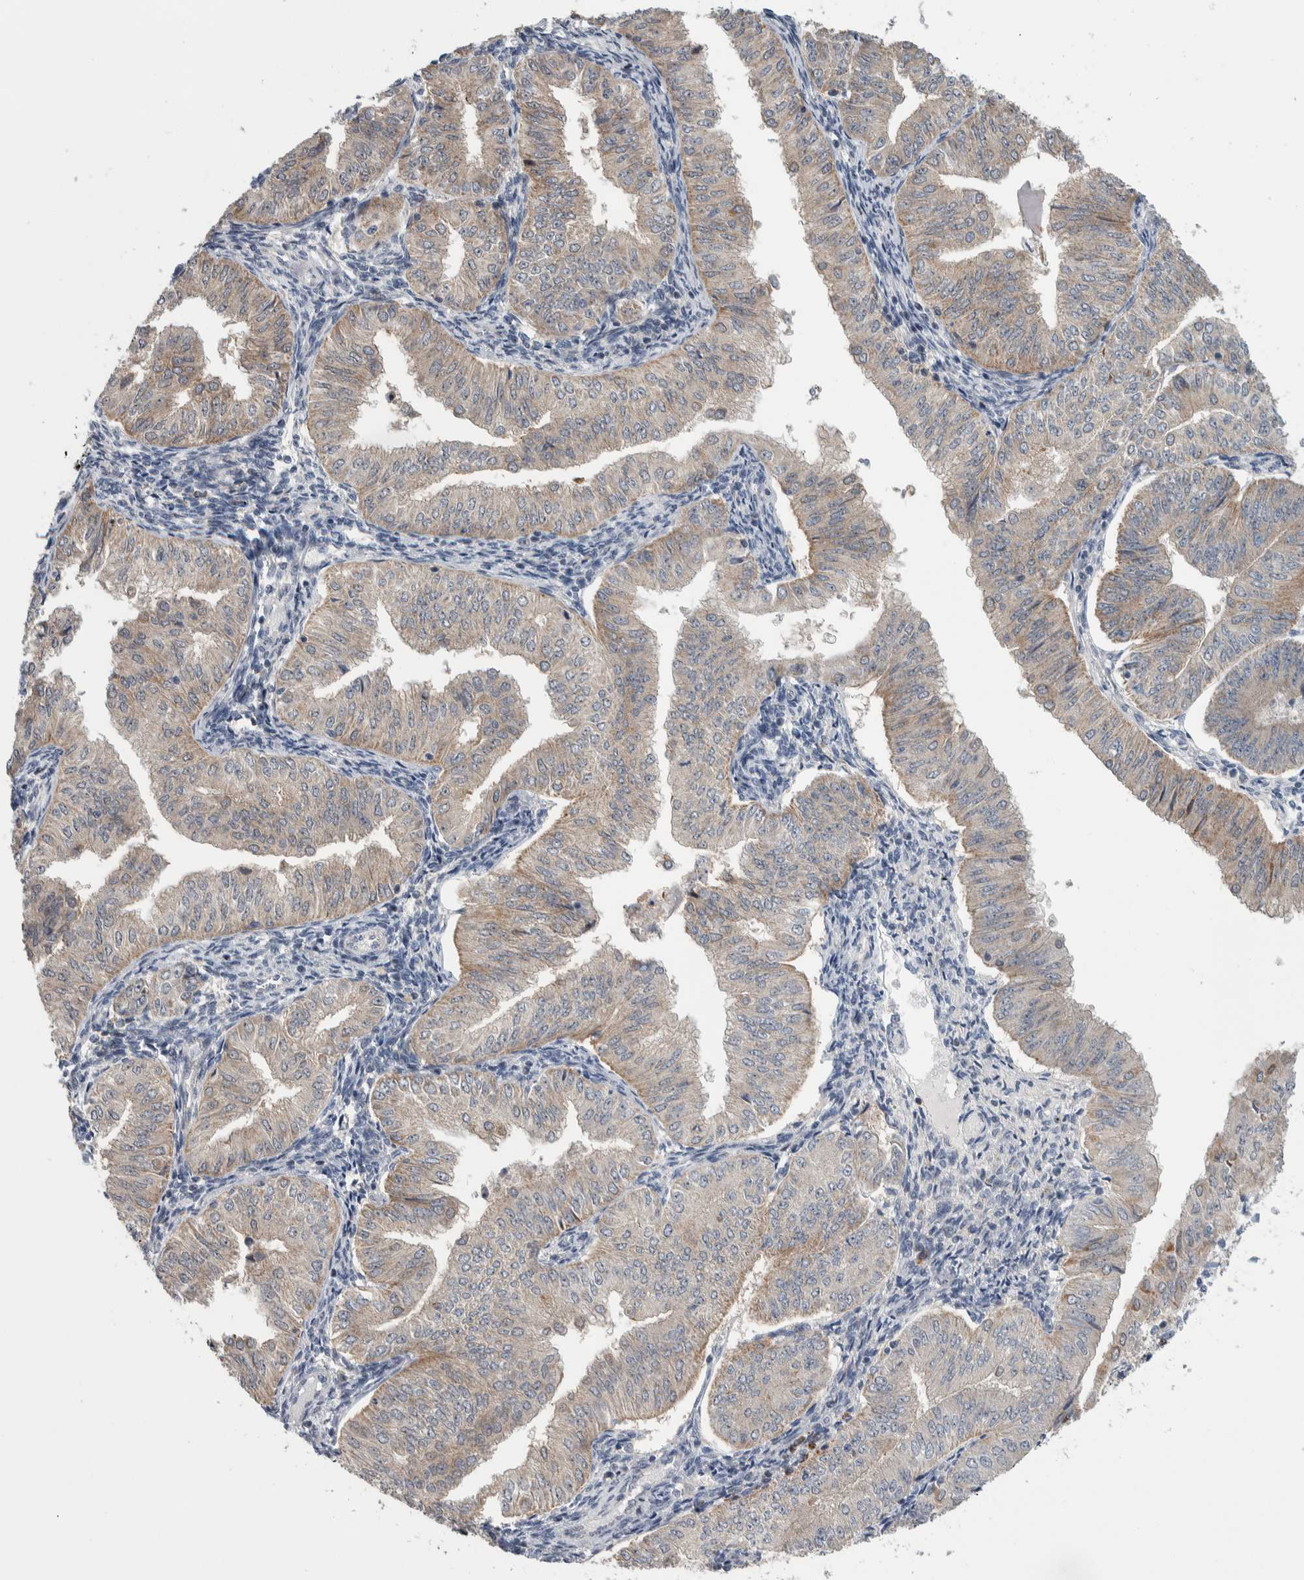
{"staining": {"intensity": "weak", "quantity": "<25%", "location": "cytoplasmic/membranous"}, "tissue": "endometrial cancer", "cell_type": "Tumor cells", "image_type": "cancer", "snomed": [{"axis": "morphology", "description": "Normal tissue, NOS"}, {"axis": "morphology", "description": "Adenocarcinoma, NOS"}, {"axis": "topography", "description": "Endometrium"}], "caption": "The micrograph displays no staining of tumor cells in endometrial cancer.", "gene": "PRRG4", "patient": {"sex": "female", "age": 53}}